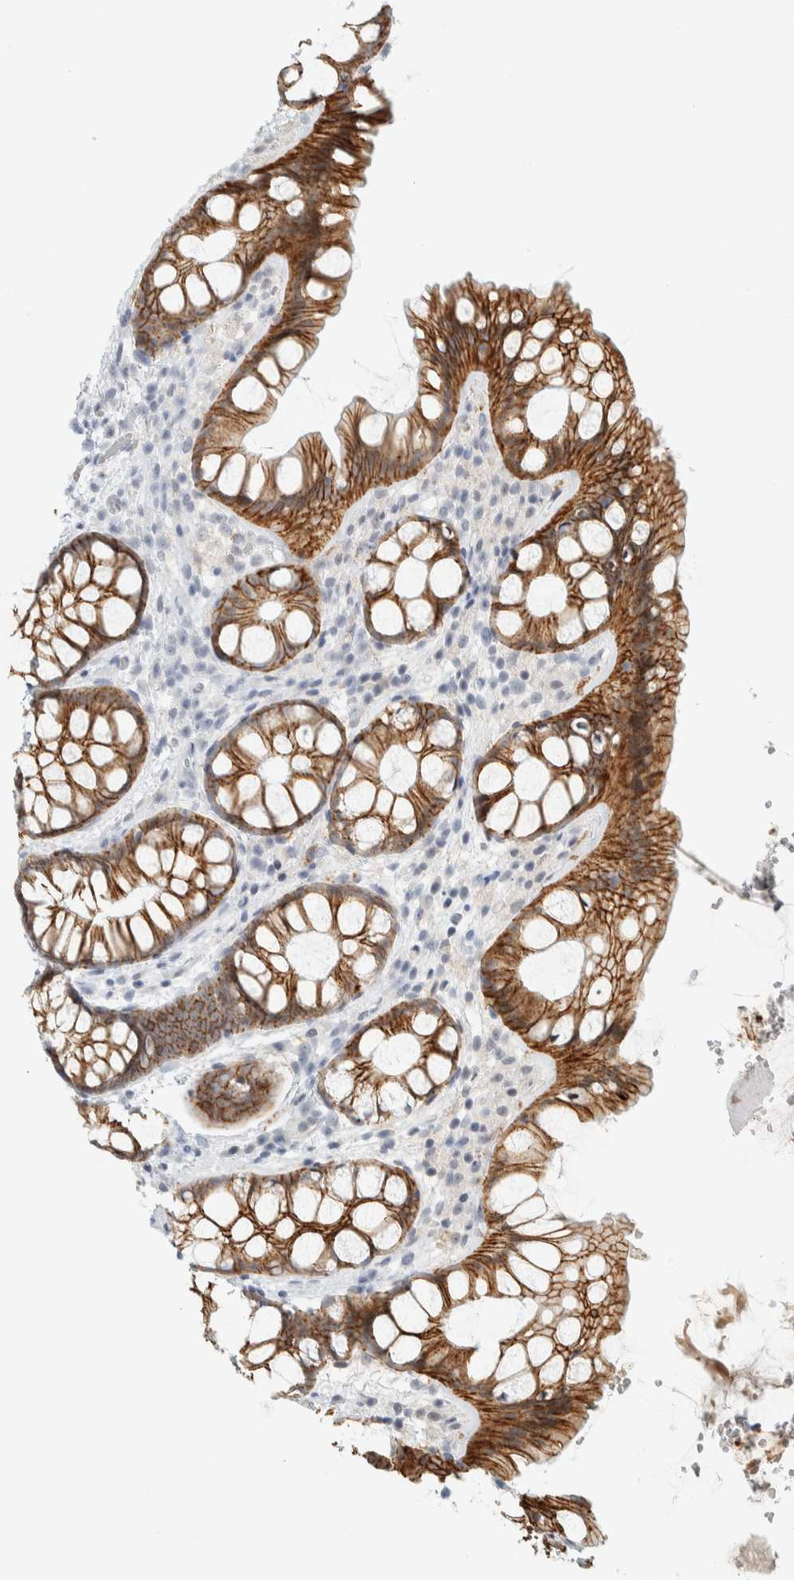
{"staining": {"intensity": "weak", "quantity": "<25%", "location": "cytoplasmic/membranous"}, "tissue": "colon", "cell_type": "Endothelial cells", "image_type": "normal", "snomed": [{"axis": "morphology", "description": "Normal tissue, NOS"}, {"axis": "topography", "description": "Colon"}], "caption": "Immunohistochemical staining of benign human colon exhibits no significant expression in endothelial cells. Nuclei are stained in blue.", "gene": "CDH17", "patient": {"sex": "male", "age": 47}}